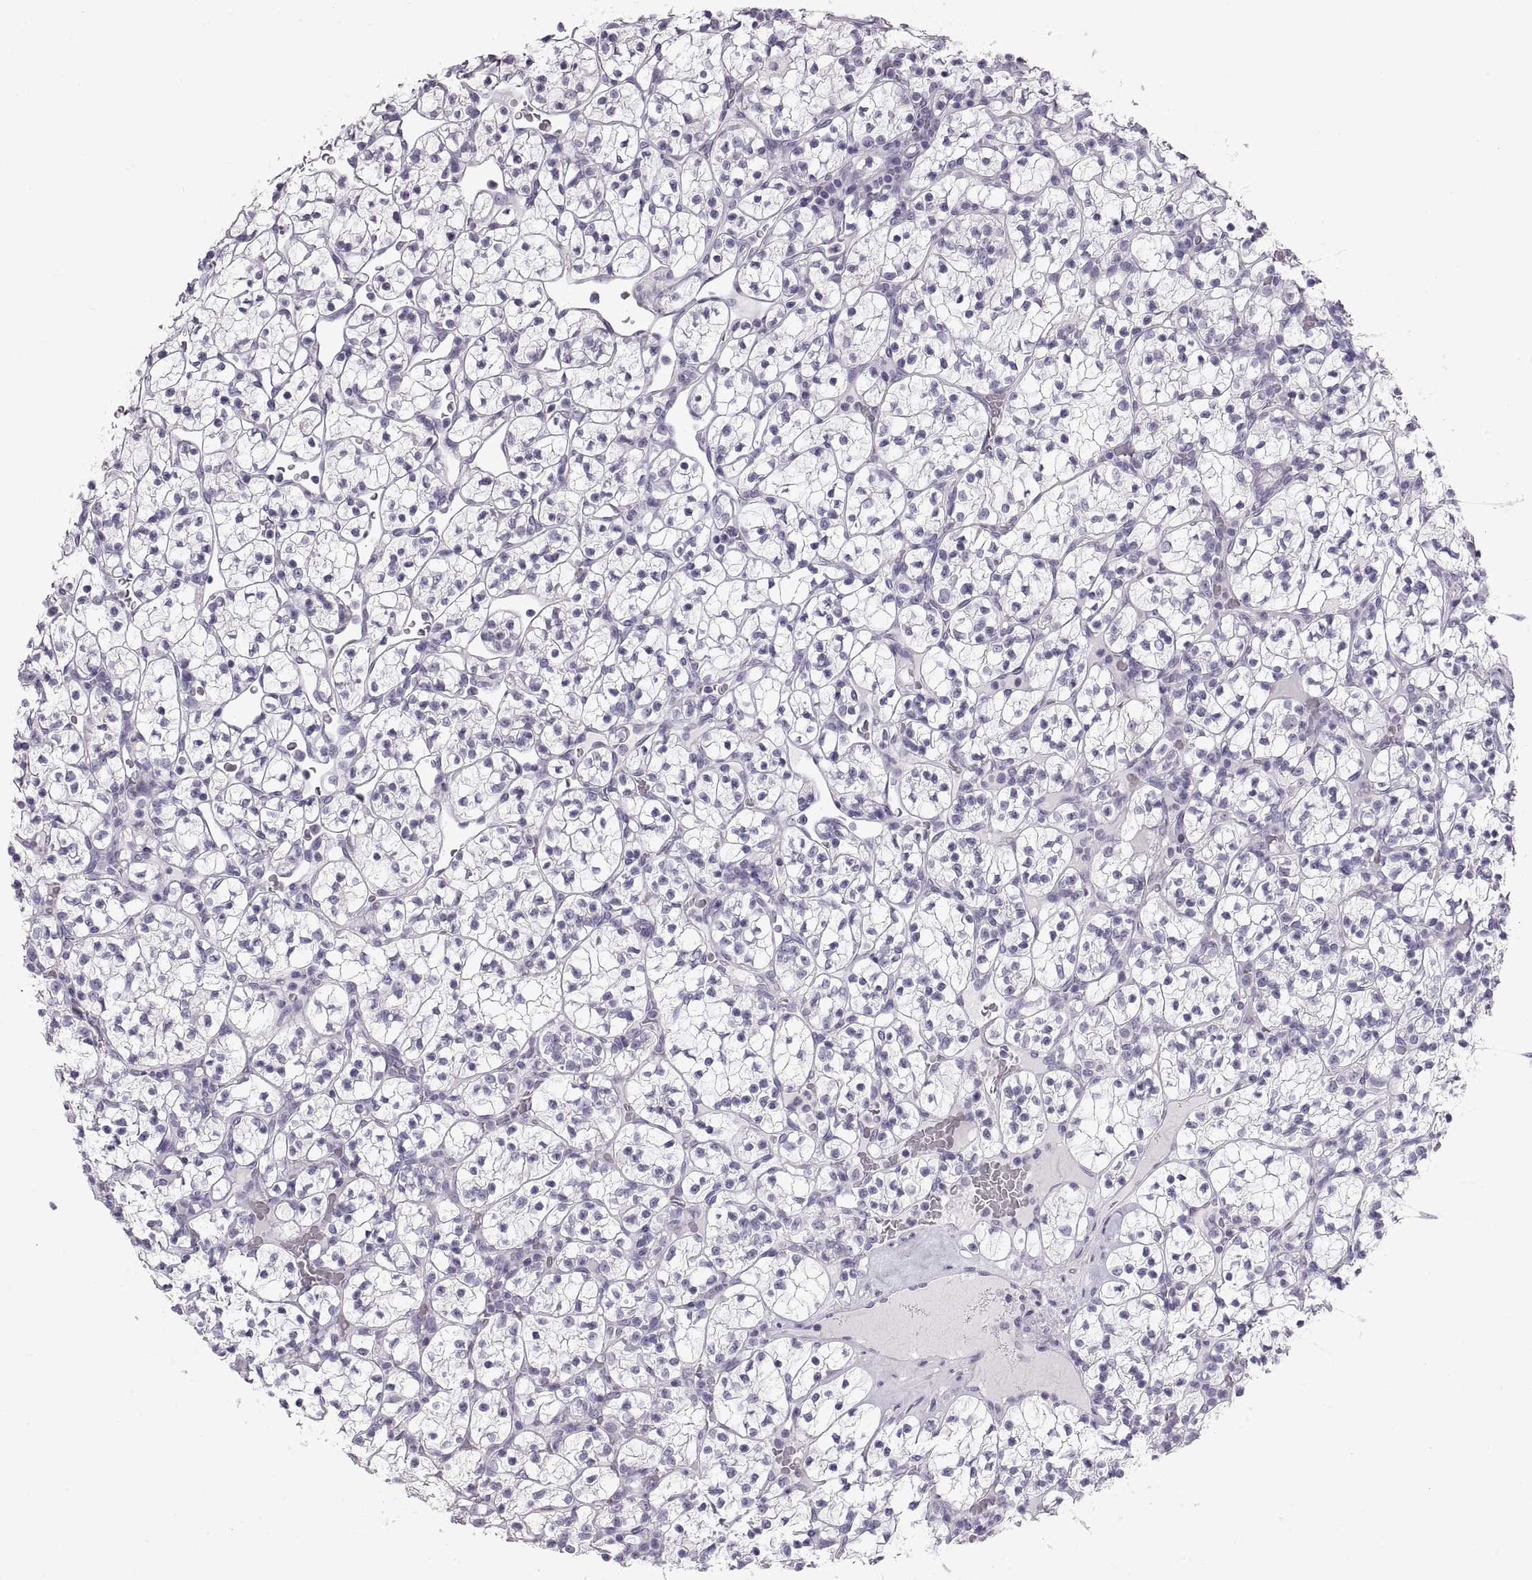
{"staining": {"intensity": "negative", "quantity": "none", "location": "none"}, "tissue": "renal cancer", "cell_type": "Tumor cells", "image_type": "cancer", "snomed": [{"axis": "morphology", "description": "Adenocarcinoma, NOS"}, {"axis": "topography", "description": "Kidney"}], "caption": "High power microscopy micrograph of an immunohistochemistry photomicrograph of adenocarcinoma (renal), revealing no significant staining in tumor cells.", "gene": "SPACDR", "patient": {"sex": "female", "age": 89}}